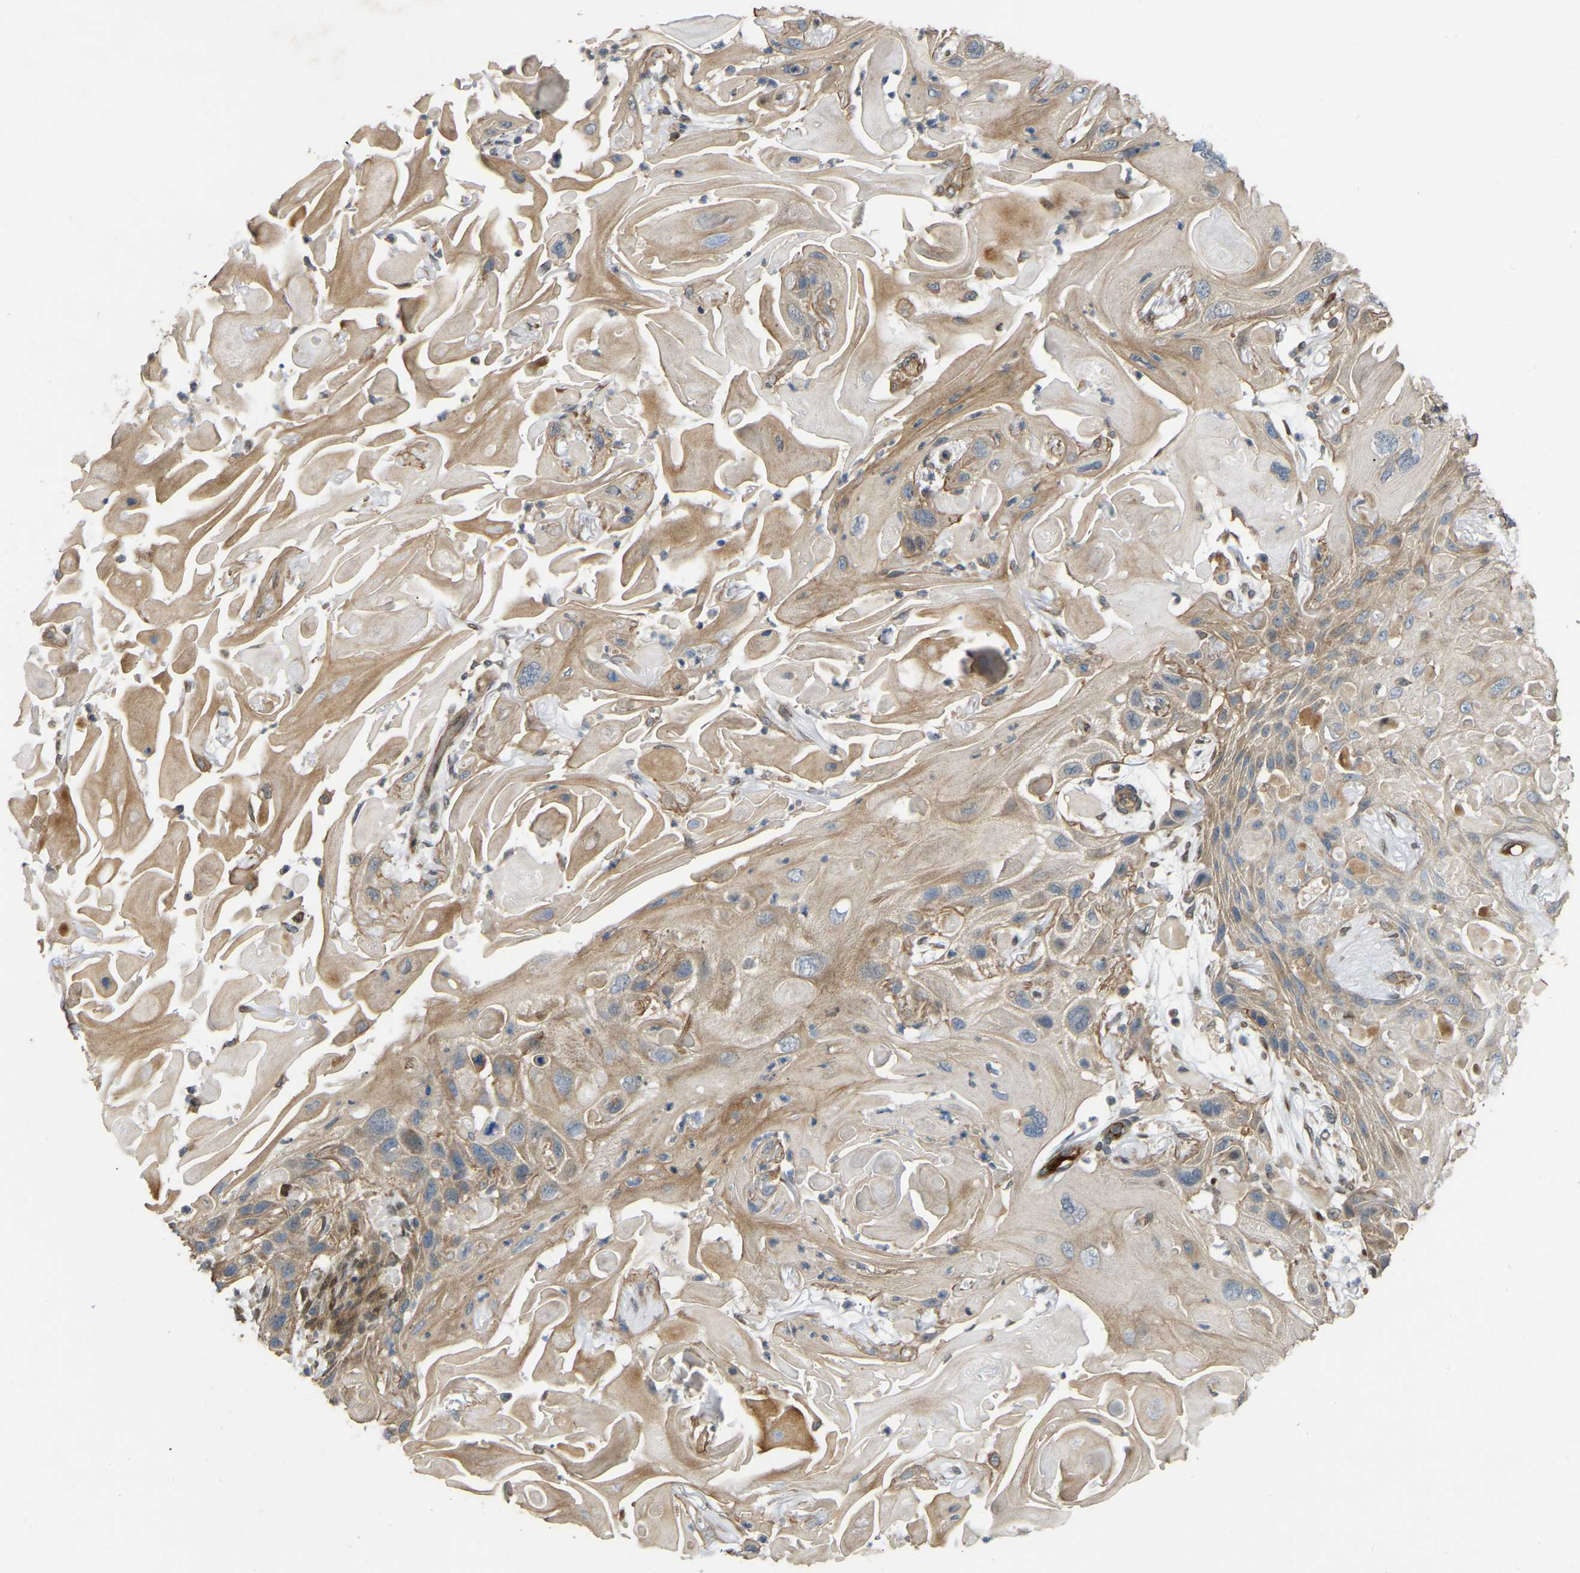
{"staining": {"intensity": "moderate", "quantity": "25%-75%", "location": "cytoplasmic/membranous"}, "tissue": "skin cancer", "cell_type": "Tumor cells", "image_type": "cancer", "snomed": [{"axis": "morphology", "description": "Squamous cell carcinoma, NOS"}, {"axis": "topography", "description": "Skin"}], "caption": "Immunohistochemistry image of neoplastic tissue: human skin squamous cell carcinoma stained using immunohistochemistry exhibits medium levels of moderate protein expression localized specifically in the cytoplasmic/membranous of tumor cells, appearing as a cytoplasmic/membranous brown color.", "gene": "C21orf91", "patient": {"sex": "female", "age": 77}}